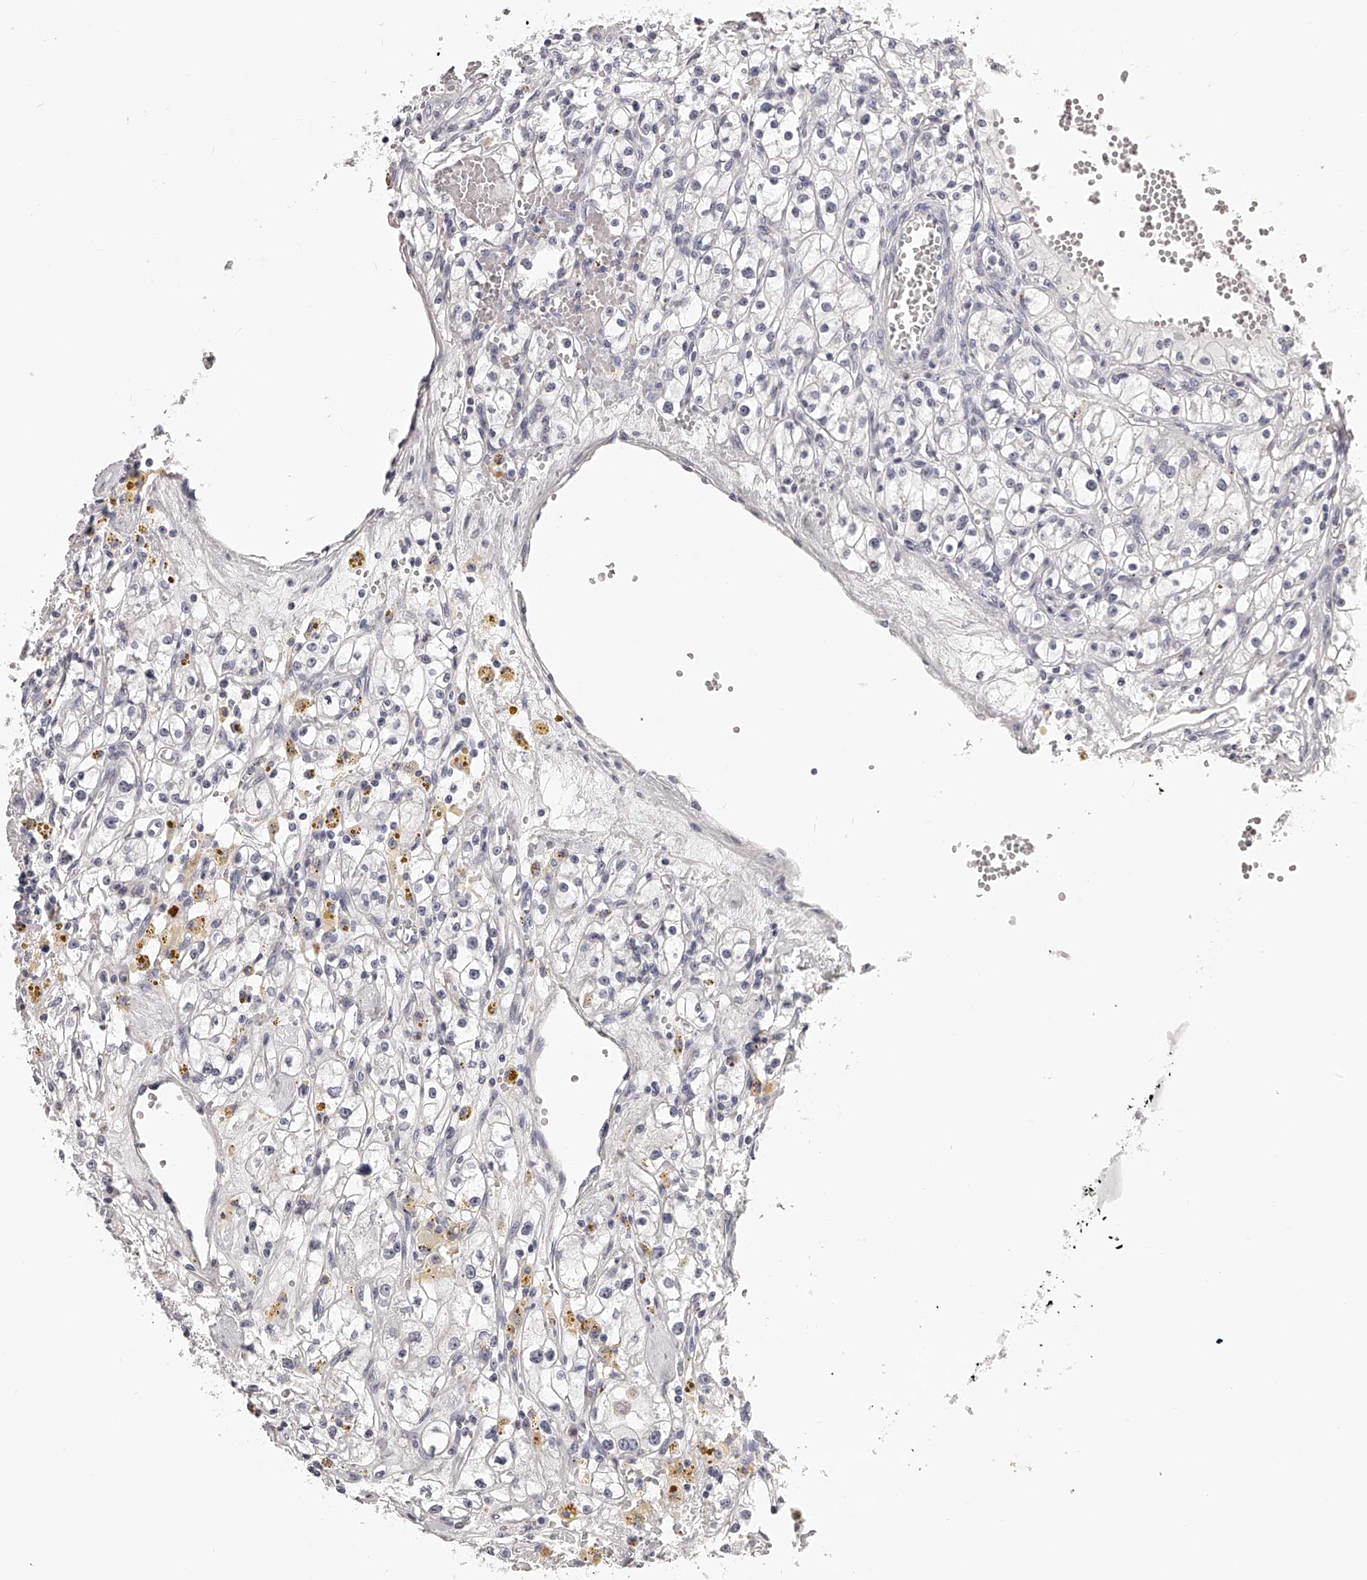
{"staining": {"intensity": "negative", "quantity": "none", "location": "none"}, "tissue": "renal cancer", "cell_type": "Tumor cells", "image_type": "cancer", "snomed": [{"axis": "morphology", "description": "Adenocarcinoma, NOS"}, {"axis": "topography", "description": "Kidney"}], "caption": "This image is of renal cancer (adenocarcinoma) stained with immunohistochemistry to label a protein in brown with the nuclei are counter-stained blue. There is no expression in tumor cells. (IHC, brightfield microscopy, high magnification).", "gene": "DMRT1", "patient": {"sex": "male", "age": 56}}